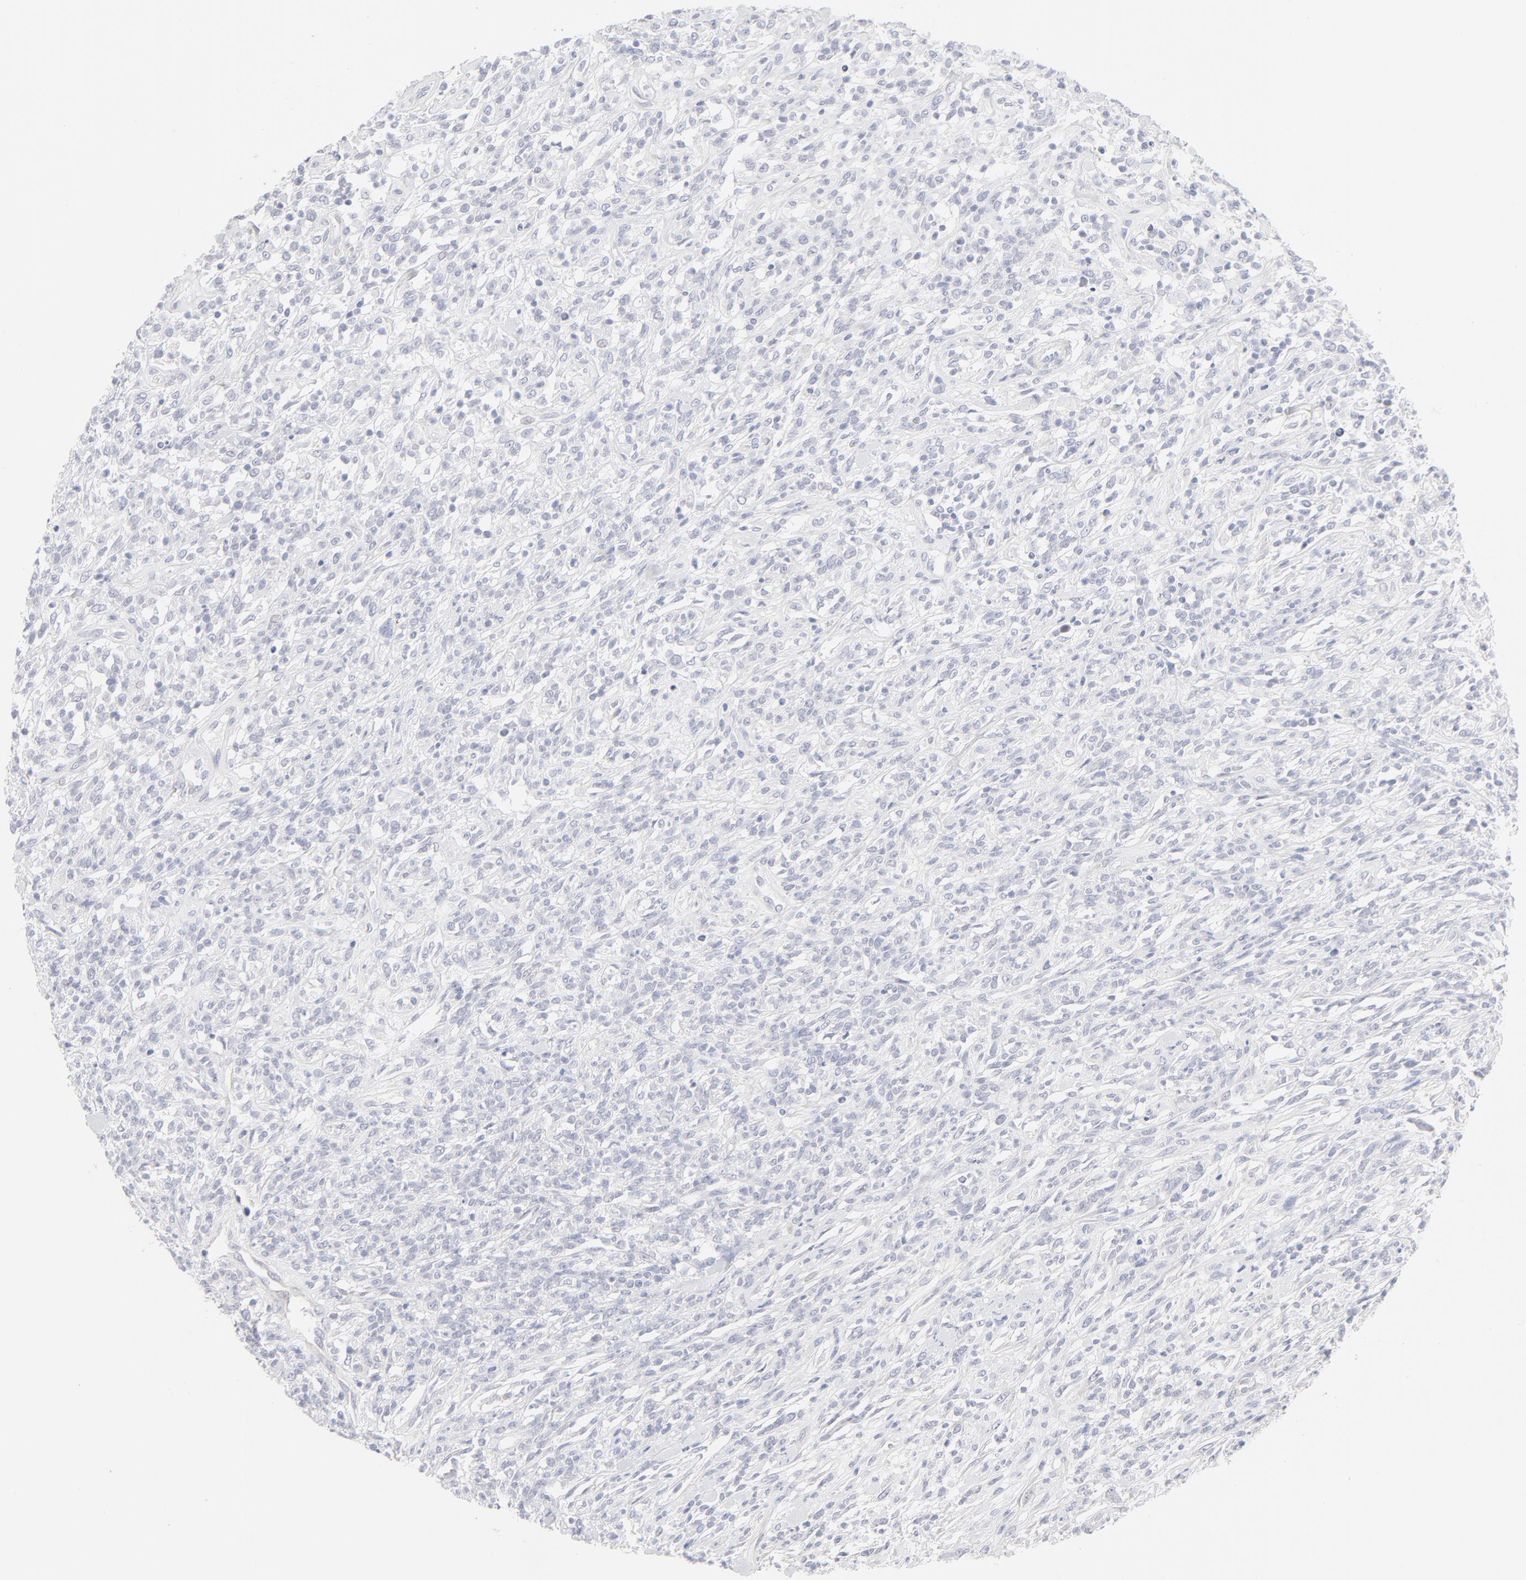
{"staining": {"intensity": "negative", "quantity": "none", "location": "none"}, "tissue": "lymphoma", "cell_type": "Tumor cells", "image_type": "cancer", "snomed": [{"axis": "morphology", "description": "Malignant lymphoma, non-Hodgkin's type, High grade"}, {"axis": "topography", "description": "Lymph node"}], "caption": "This image is of lymphoma stained with immunohistochemistry to label a protein in brown with the nuclei are counter-stained blue. There is no staining in tumor cells.", "gene": "NPNT", "patient": {"sex": "female", "age": 73}}